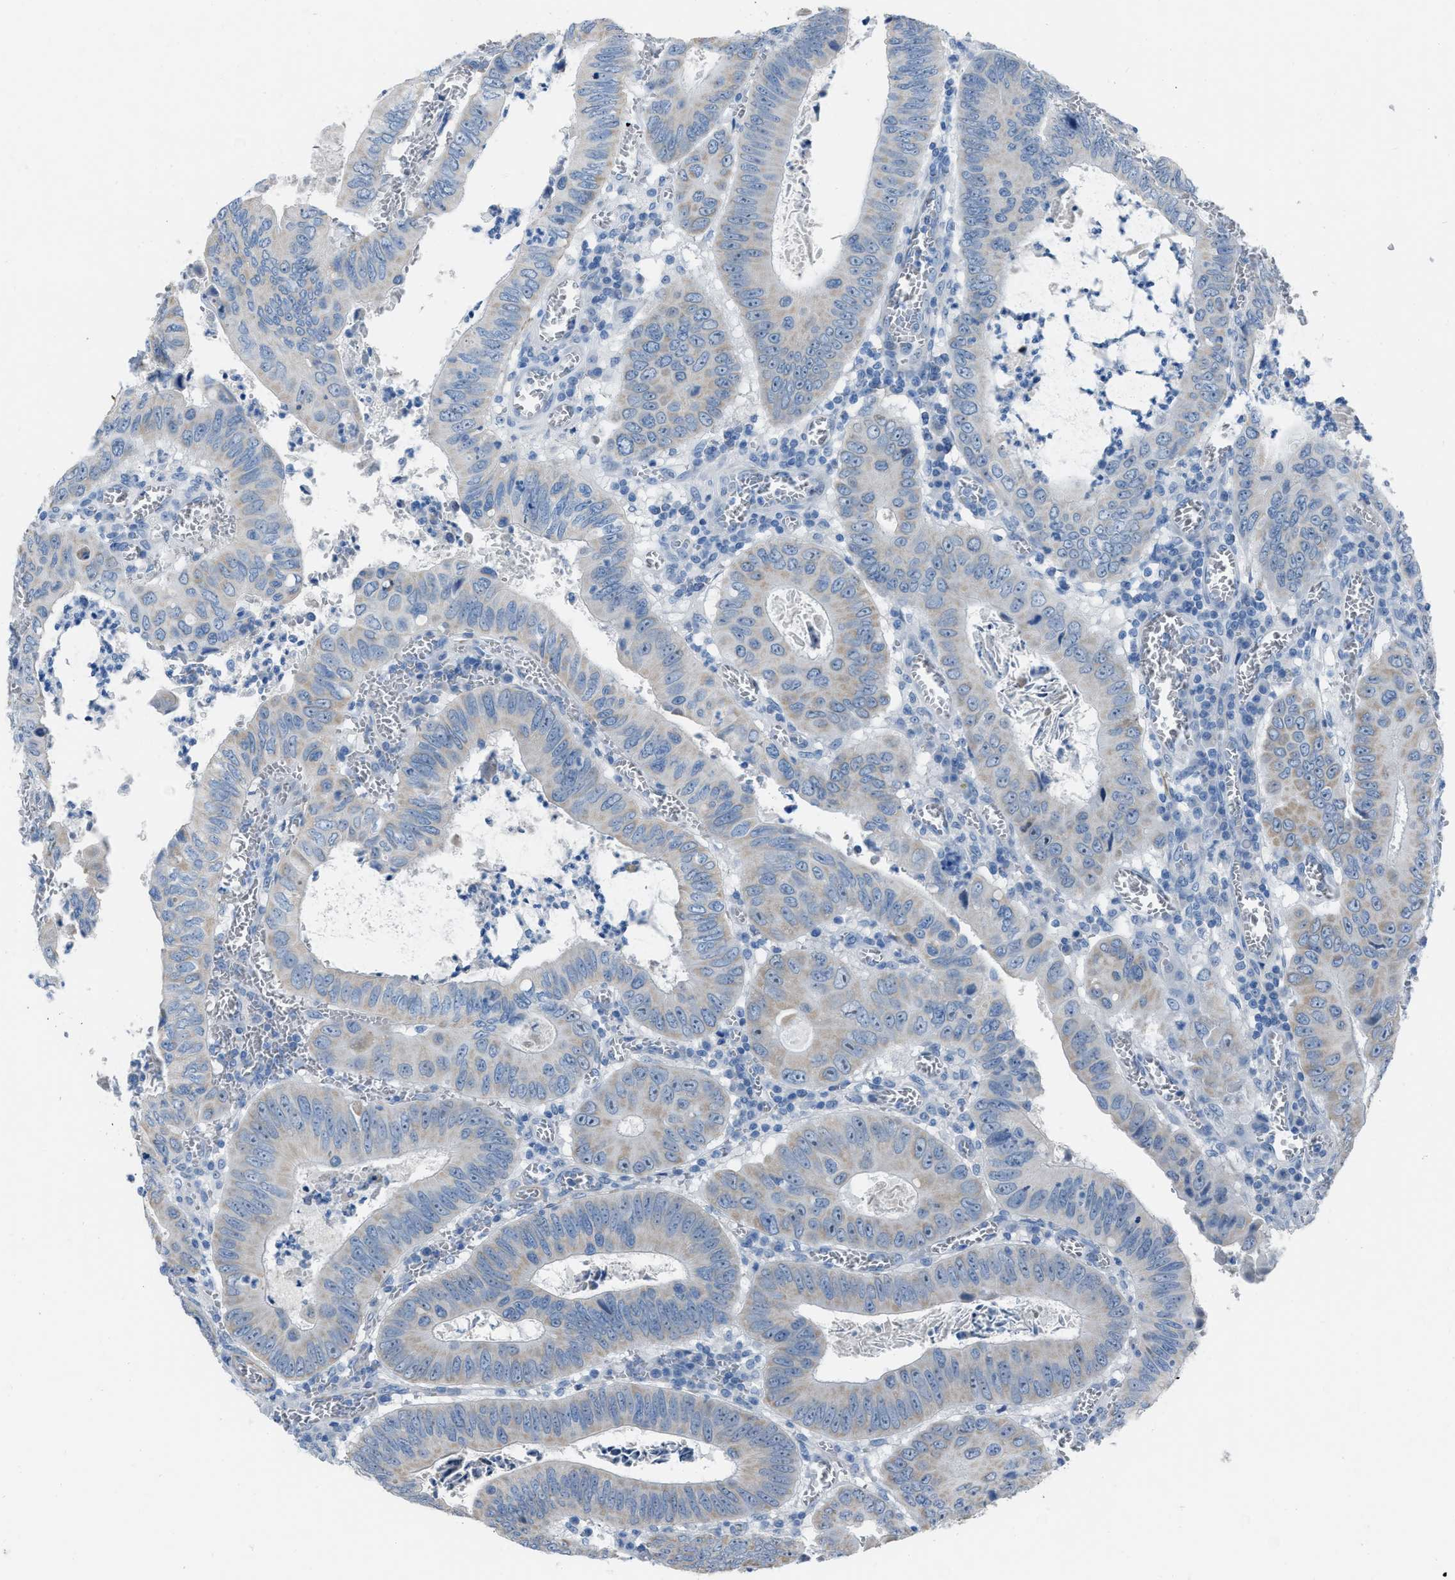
{"staining": {"intensity": "weak", "quantity": "<25%", "location": "cytoplasmic/membranous"}, "tissue": "colorectal cancer", "cell_type": "Tumor cells", "image_type": "cancer", "snomed": [{"axis": "morphology", "description": "Inflammation, NOS"}, {"axis": "morphology", "description": "Adenocarcinoma, NOS"}, {"axis": "topography", "description": "Colon"}], "caption": "Human adenocarcinoma (colorectal) stained for a protein using IHC reveals no staining in tumor cells.", "gene": "SPATC1L", "patient": {"sex": "male", "age": 72}}